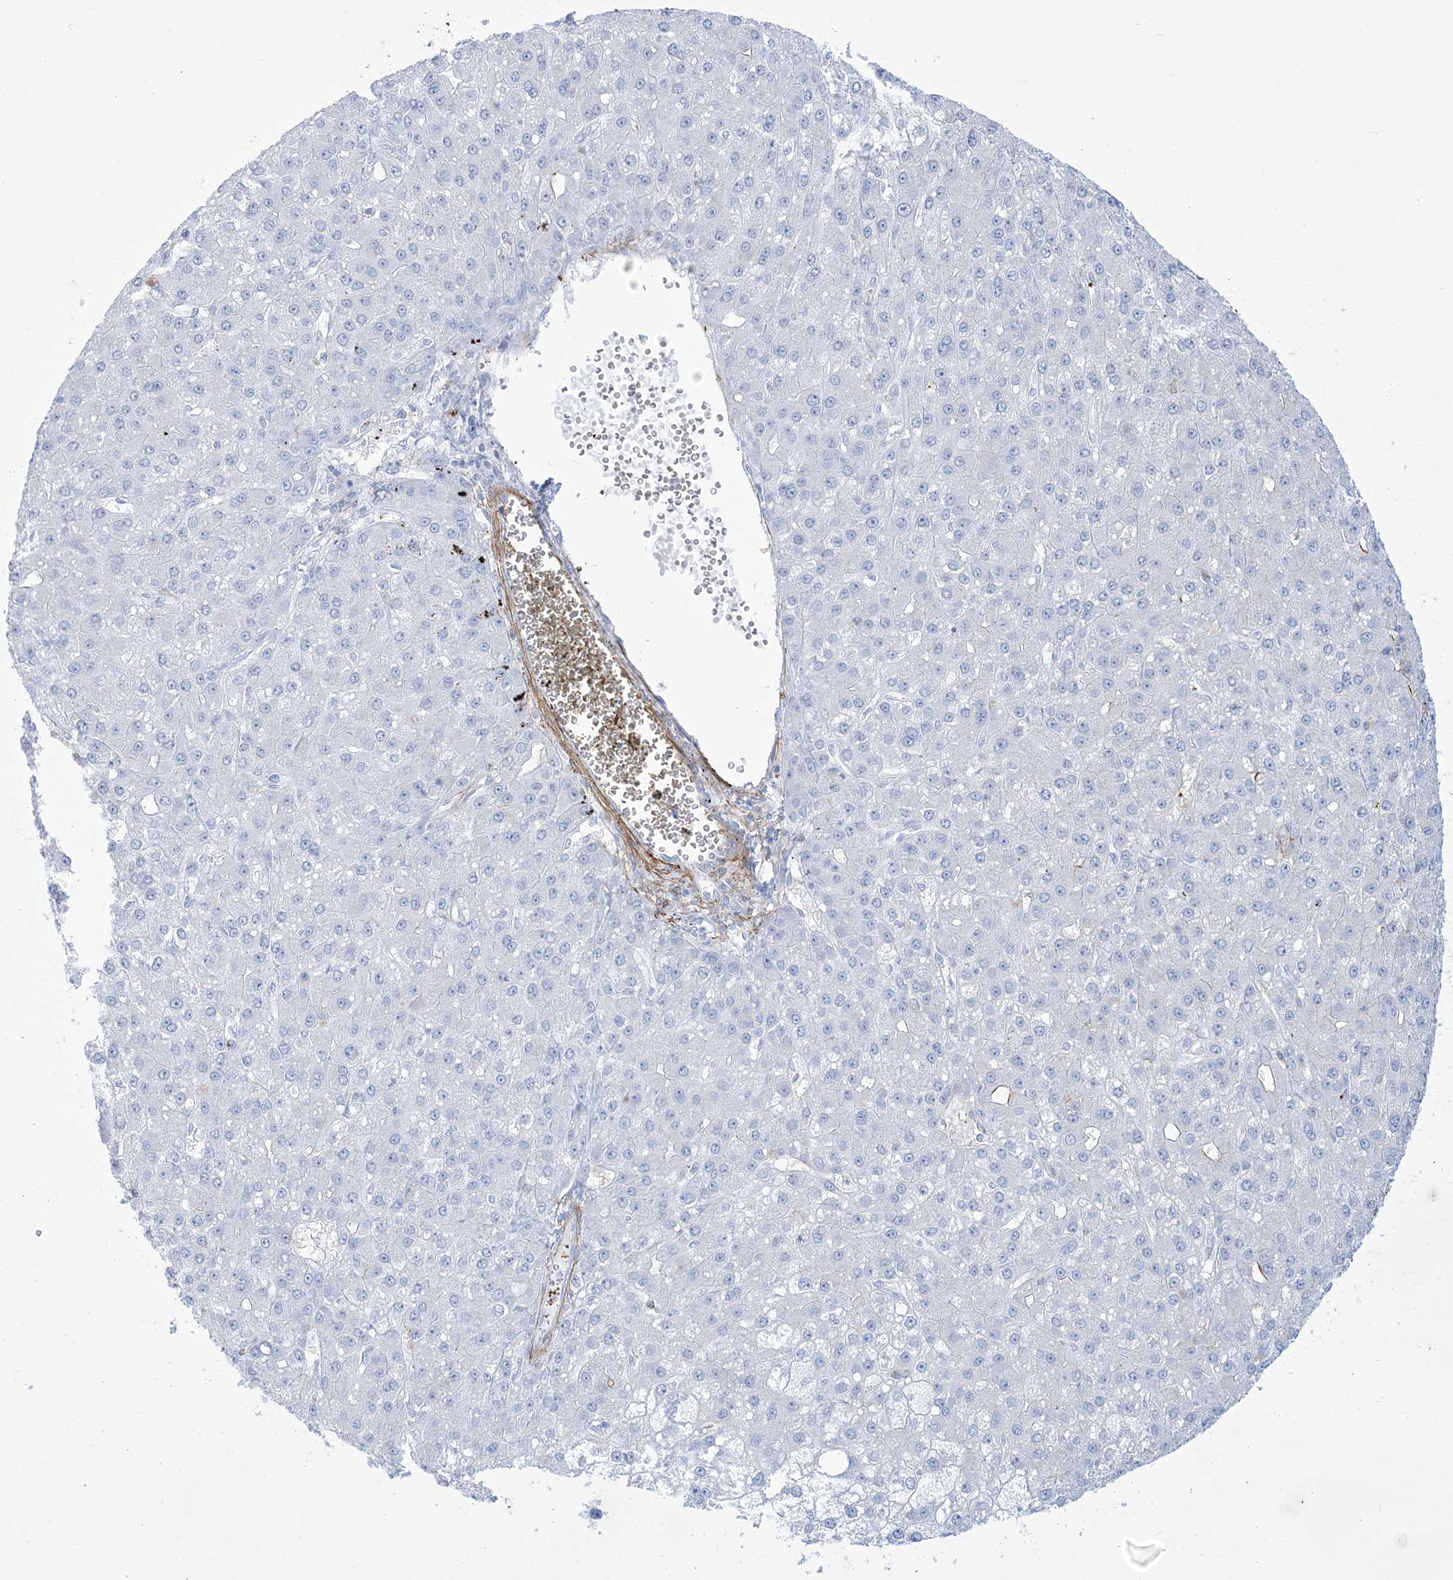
{"staining": {"intensity": "negative", "quantity": "none", "location": "none"}, "tissue": "liver cancer", "cell_type": "Tumor cells", "image_type": "cancer", "snomed": [{"axis": "morphology", "description": "Carcinoma, Hepatocellular, NOS"}, {"axis": "topography", "description": "Liver"}], "caption": "Hepatocellular carcinoma (liver) stained for a protein using immunohistochemistry (IHC) demonstrates no expression tumor cells.", "gene": "B3GNT7", "patient": {"sex": "male", "age": 67}}